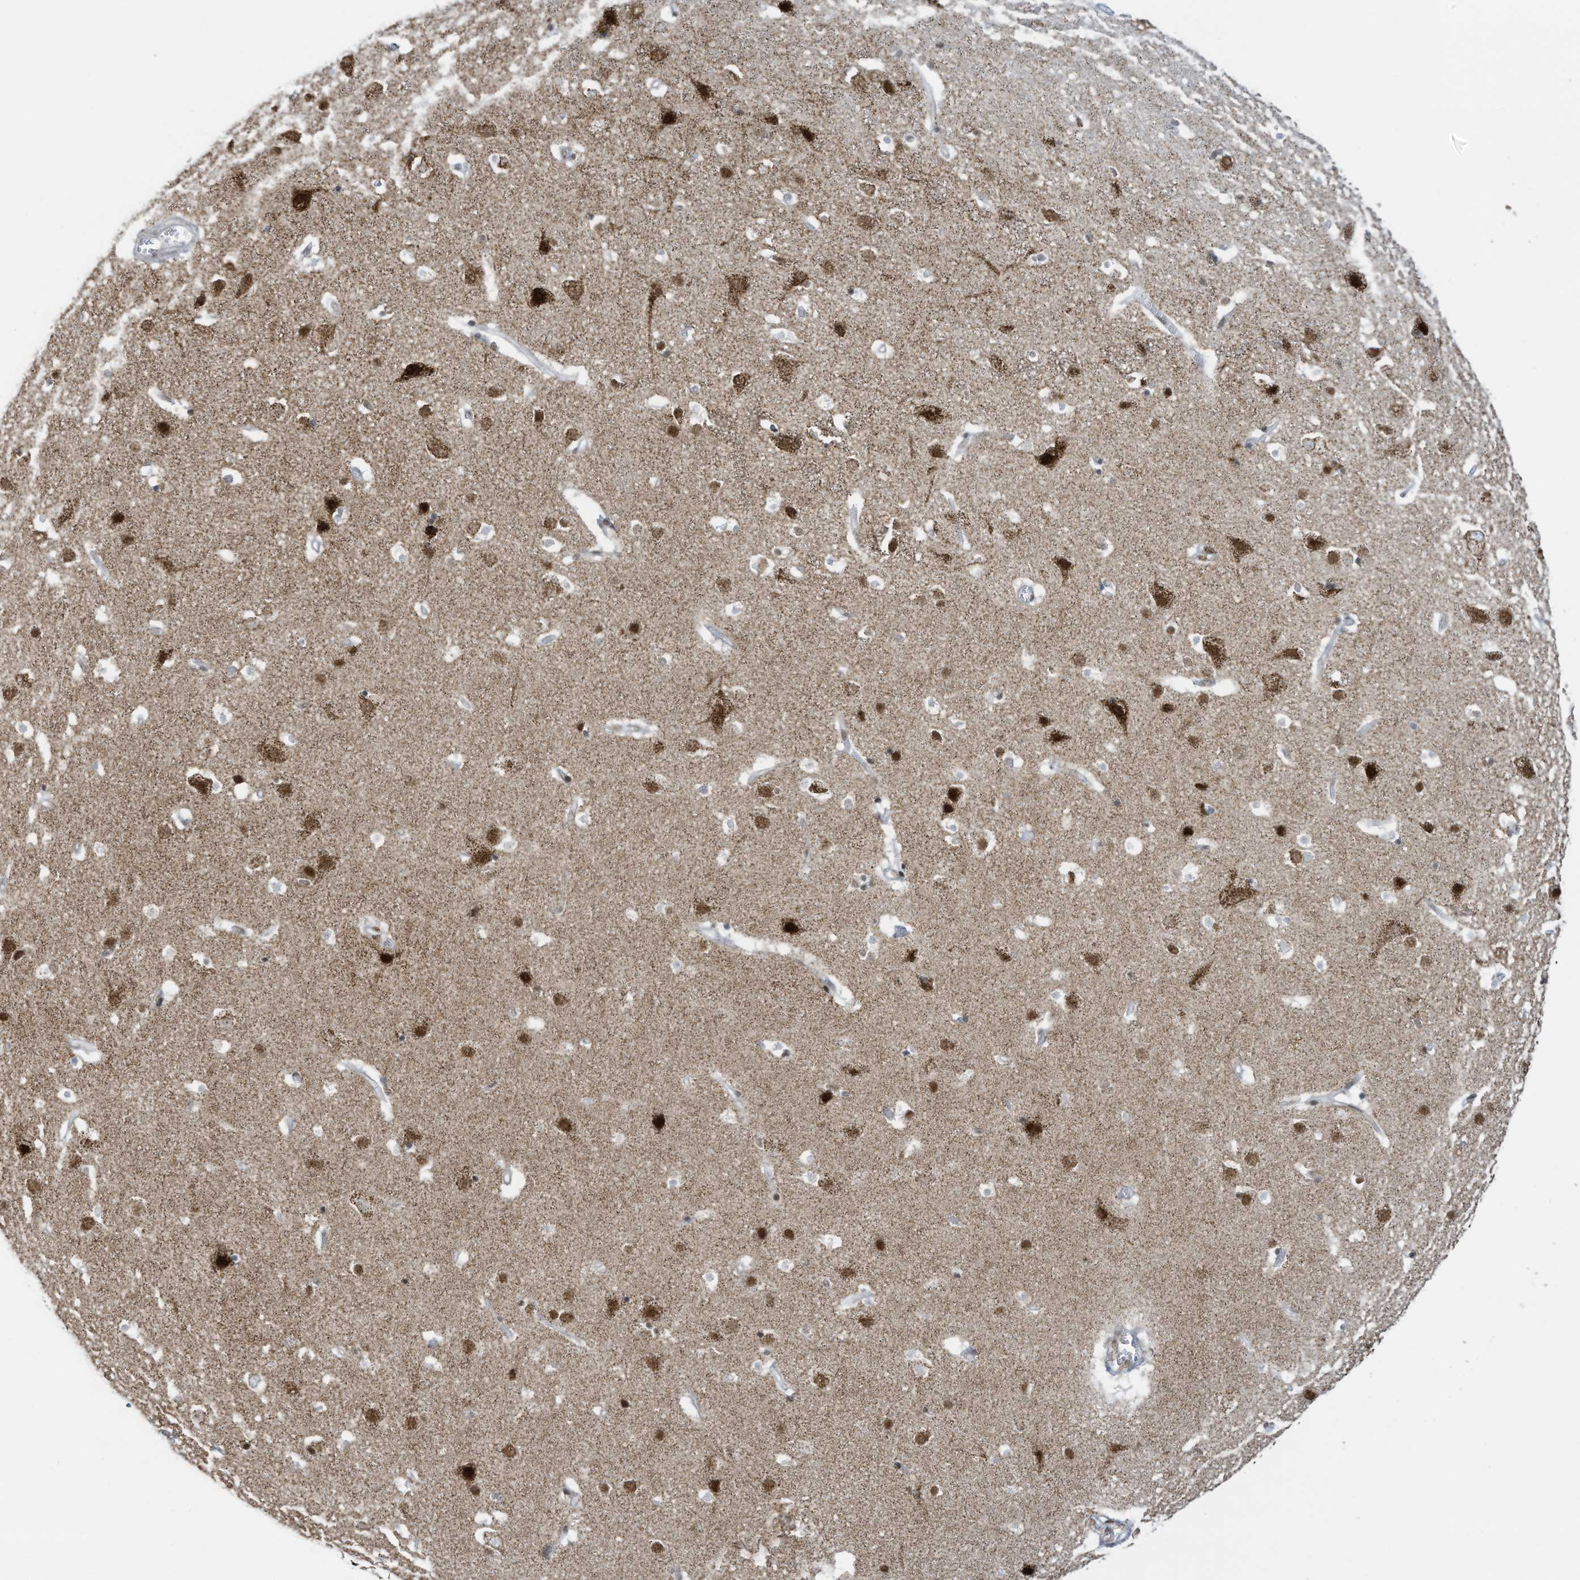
{"staining": {"intensity": "negative", "quantity": "none", "location": "none"}, "tissue": "cerebral cortex", "cell_type": "Endothelial cells", "image_type": "normal", "snomed": [{"axis": "morphology", "description": "Normal tissue, NOS"}, {"axis": "topography", "description": "Cerebral cortex"}], "caption": "This is an IHC micrograph of normal cerebral cortex. There is no positivity in endothelial cells.", "gene": "ECT2L", "patient": {"sex": "male", "age": 54}}